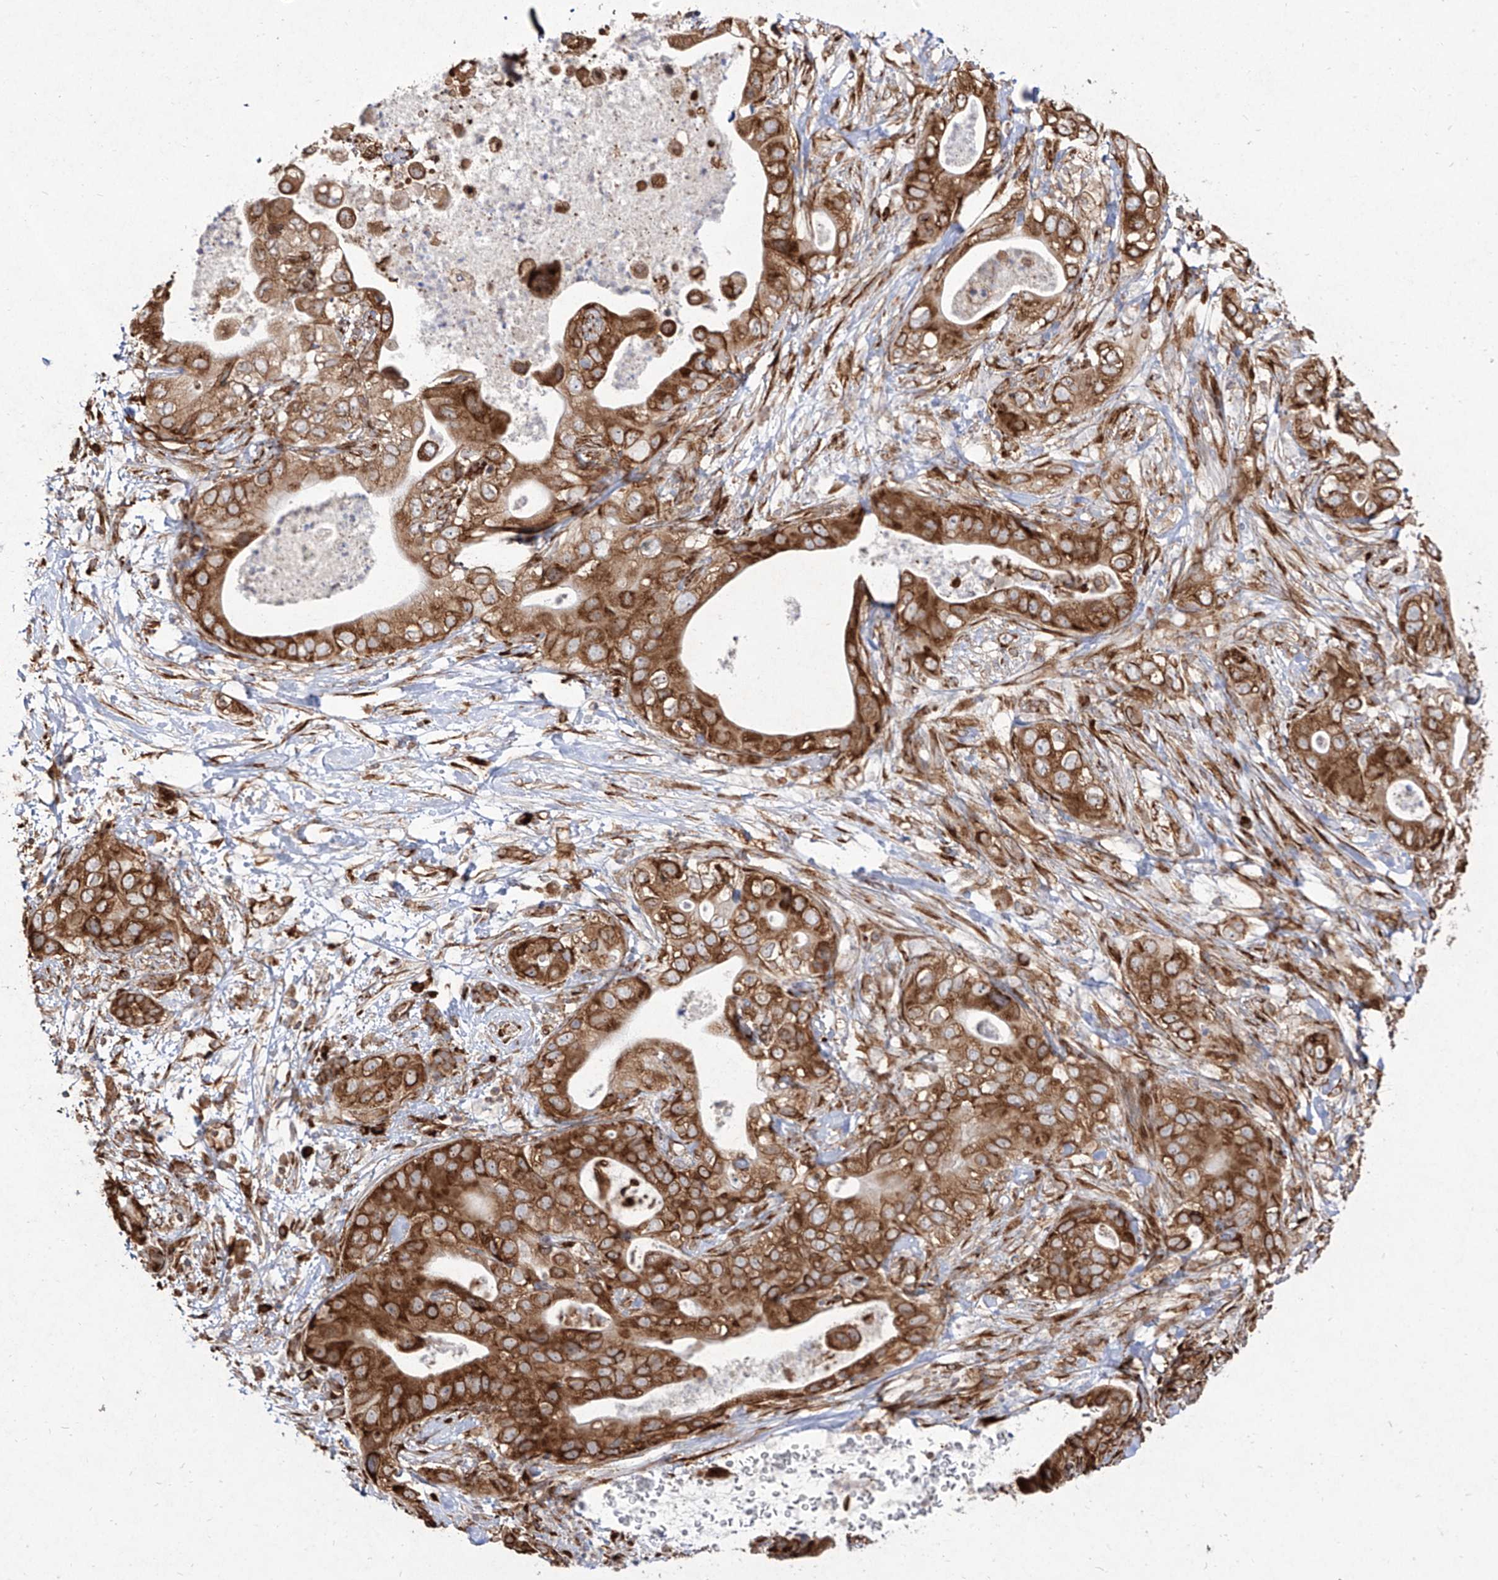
{"staining": {"intensity": "strong", "quantity": ">75%", "location": "cytoplasmic/membranous"}, "tissue": "pancreatic cancer", "cell_type": "Tumor cells", "image_type": "cancer", "snomed": [{"axis": "morphology", "description": "Adenocarcinoma, NOS"}, {"axis": "topography", "description": "Pancreas"}], "caption": "The image exhibits immunohistochemical staining of pancreatic cancer. There is strong cytoplasmic/membranous expression is identified in about >75% of tumor cells.", "gene": "RPS25", "patient": {"sex": "female", "age": 78}}